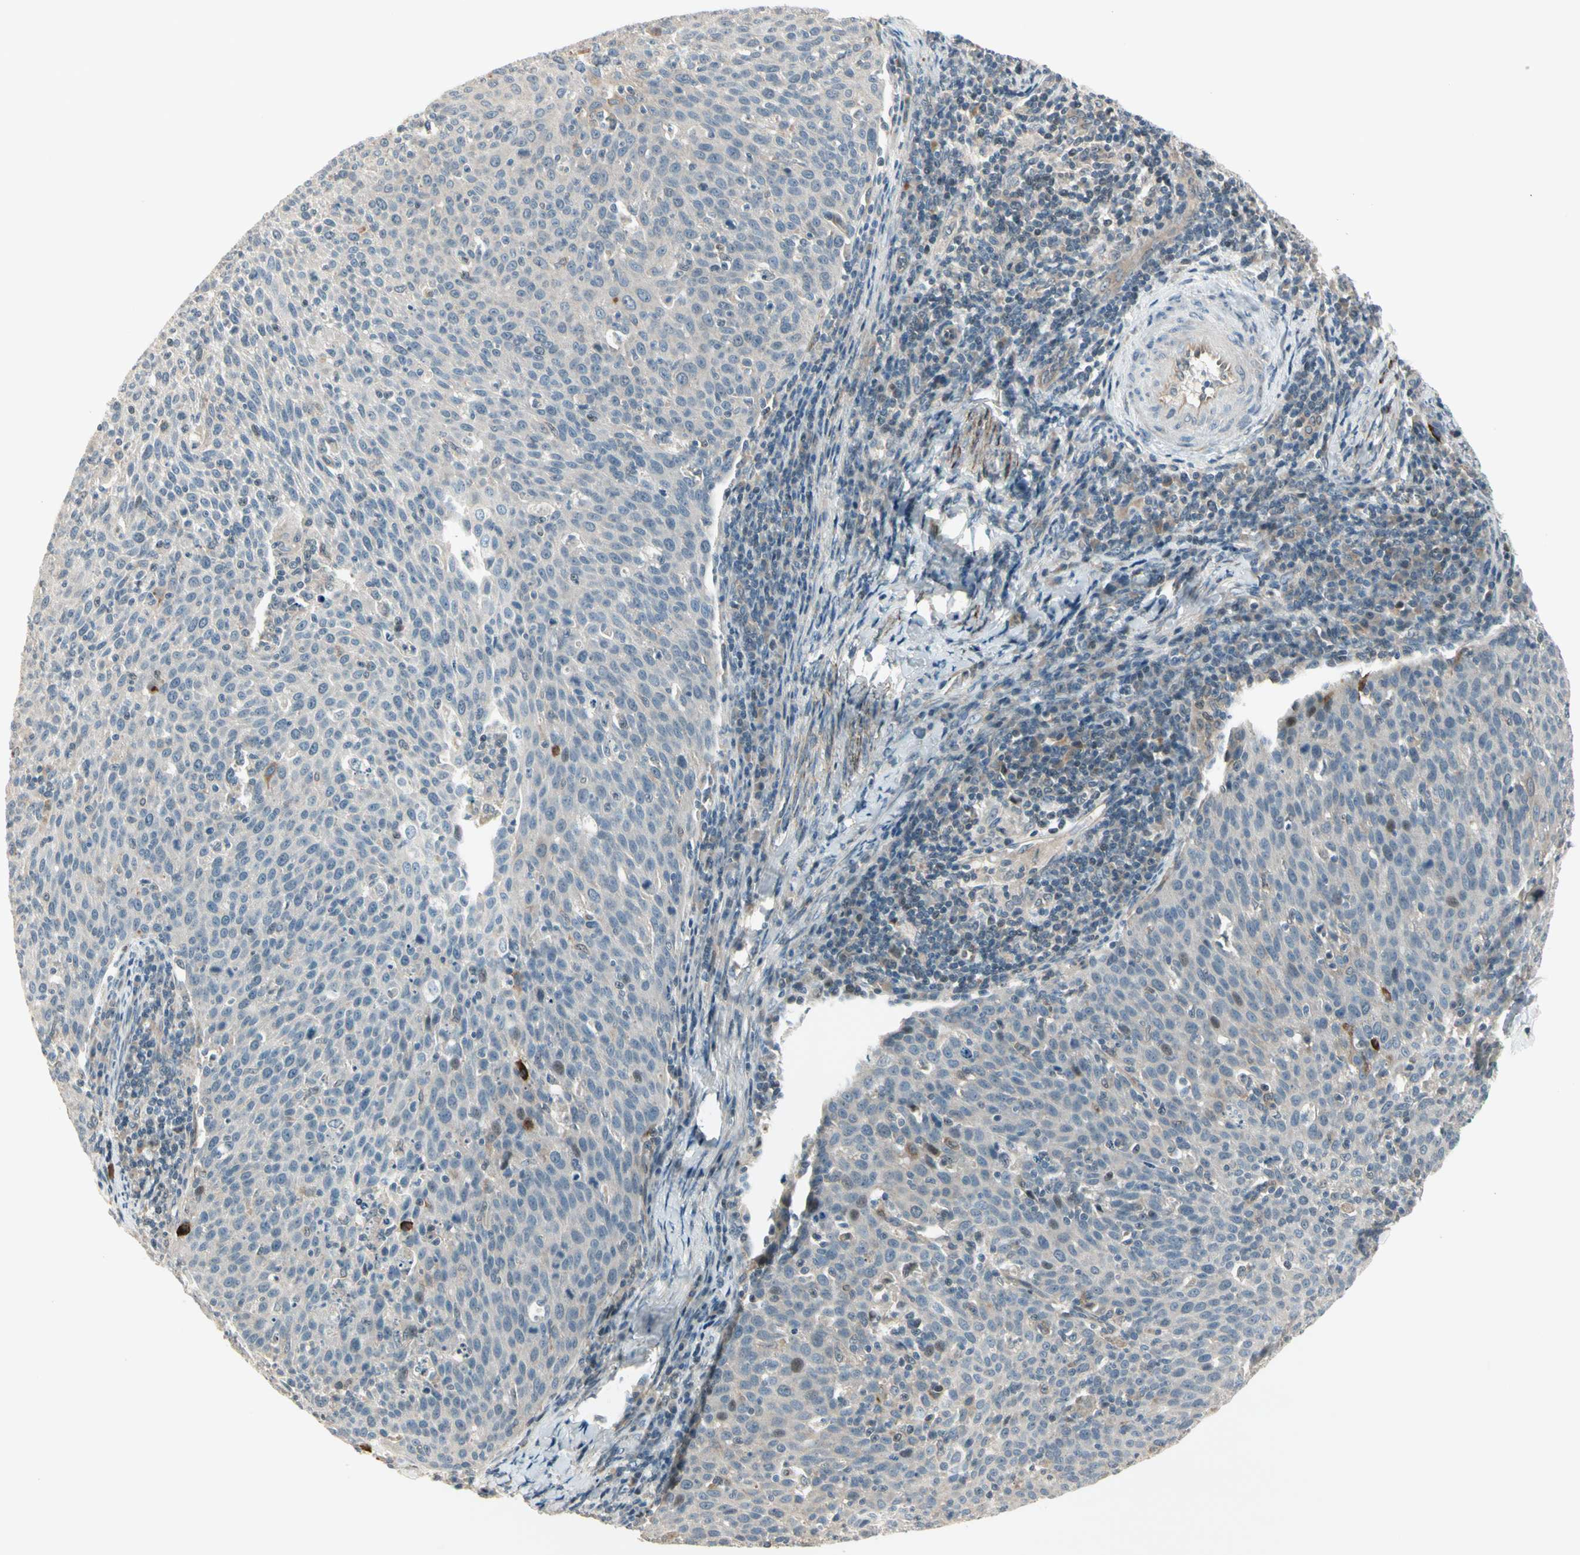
{"staining": {"intensity": "moderate", "quantity": "<25%", "location": "cytoplasmic/membranous"}, "tissue": "cervical cancer", "cell_type": "Tumor cells", "image_type": "cancer", "snomed": [{"axis": "morphology", "description": "Squamous cell carcinoma, NOS"}, {"axis": "topography", "description": "Cervix"}], "caption": "The image shows immunohistochemical staining of cervical cancer (squamous cell carcinoma). There is moderate cytoplasmic/membranous staining is present in about <25% of tumor cells.", "gene": "SVBP", "patient": {"sex": "female", "age": 38}}